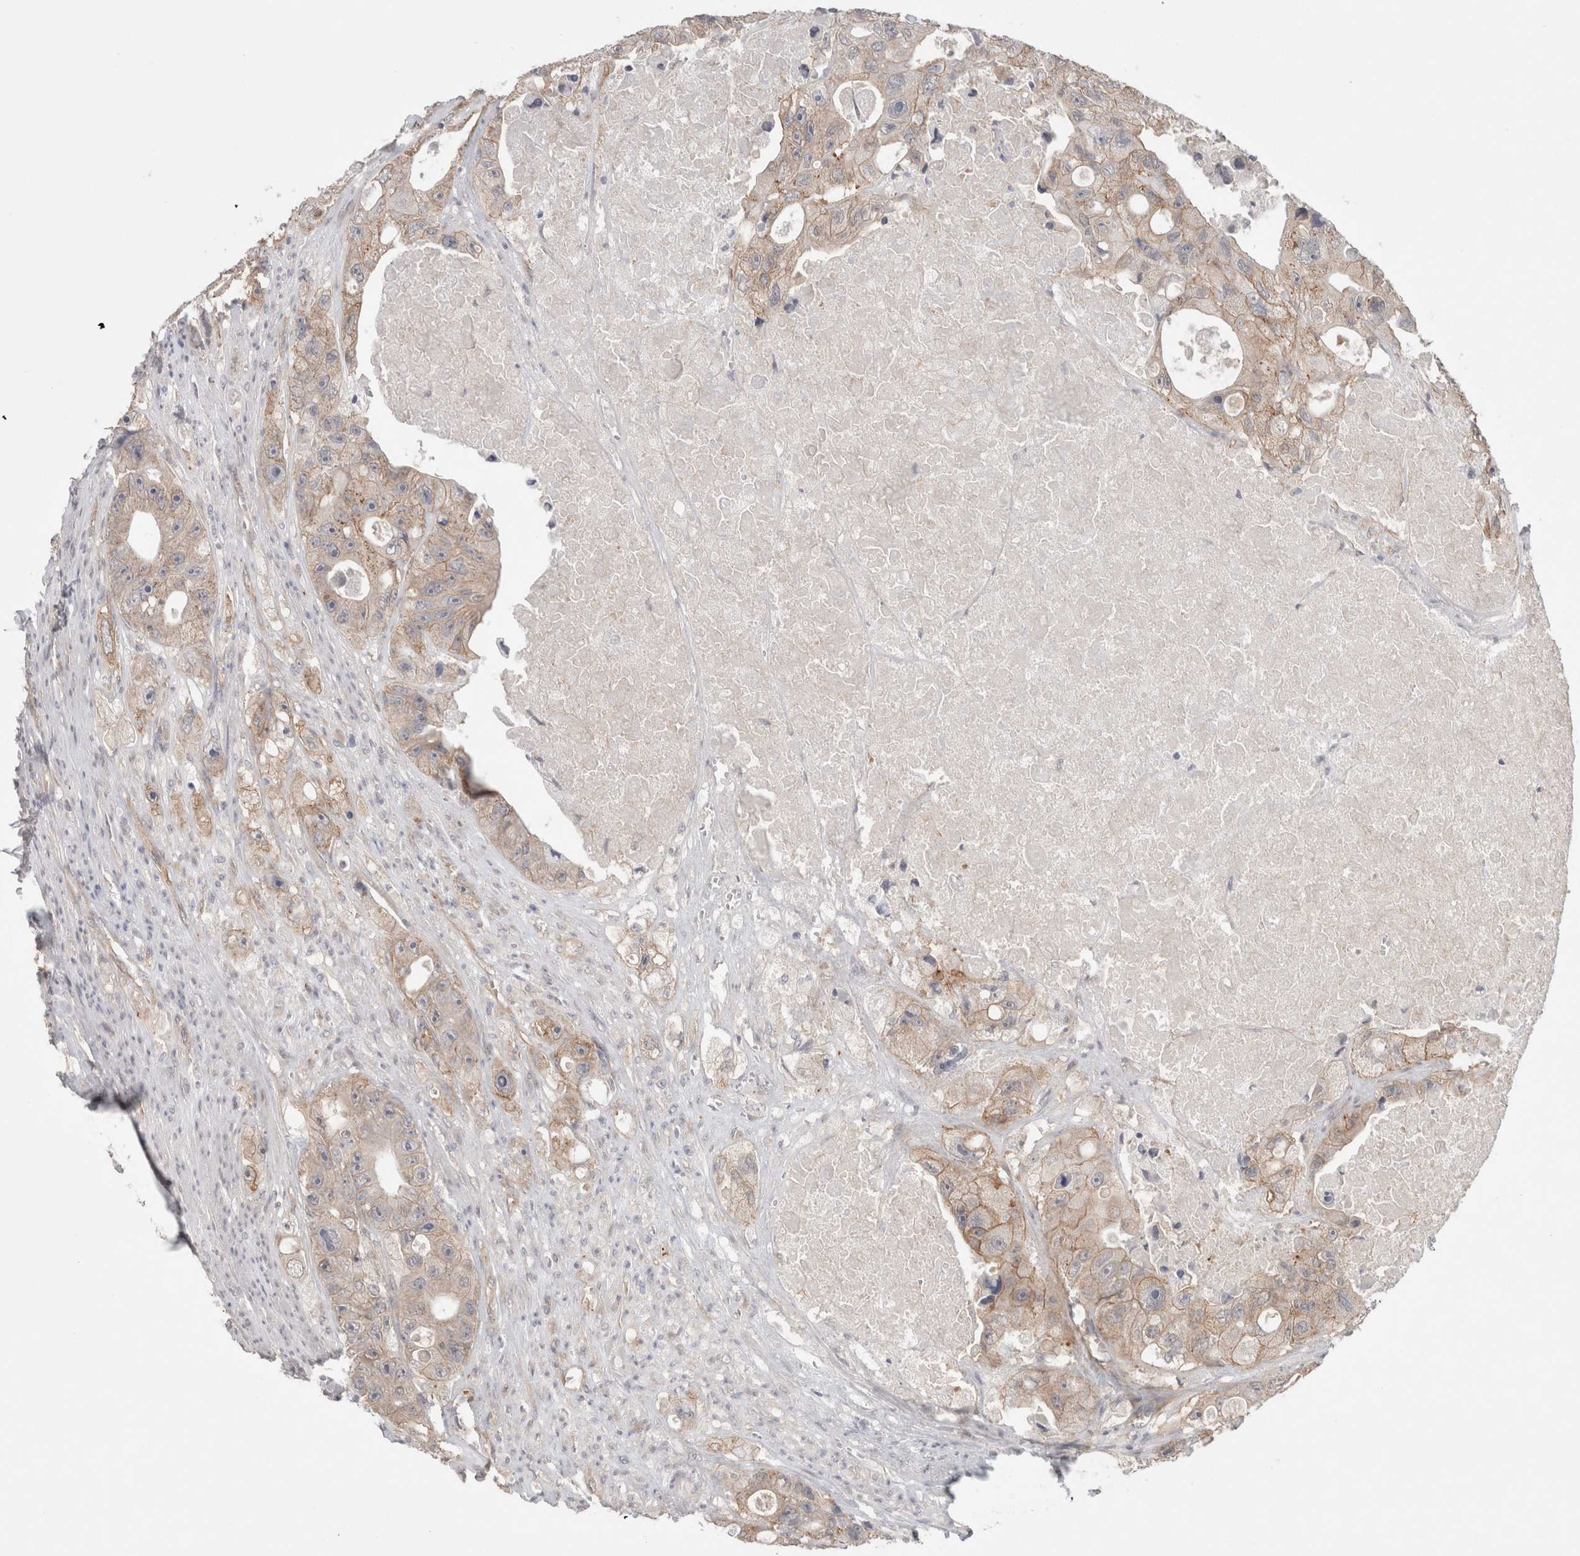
{"staining": {"intensity": "weak", "quantity": "<25%", "location": "cytoplasmic/membranous"}, "tissue": "colorectal cancer", "cell_type": "Tumor cells", "image_type": "cancer", "snomed": [{"axis": "morphology", "description": "Adenocarcinoma, NOS"}, {"axis": "topography", "description": "Colon"}], "caption": "IHC of human colorectal adenocarcinoma exhibits no positivity in tumor cells.", "gene": "RASAL2", "patient": {"sex": "female", "age": 46}}